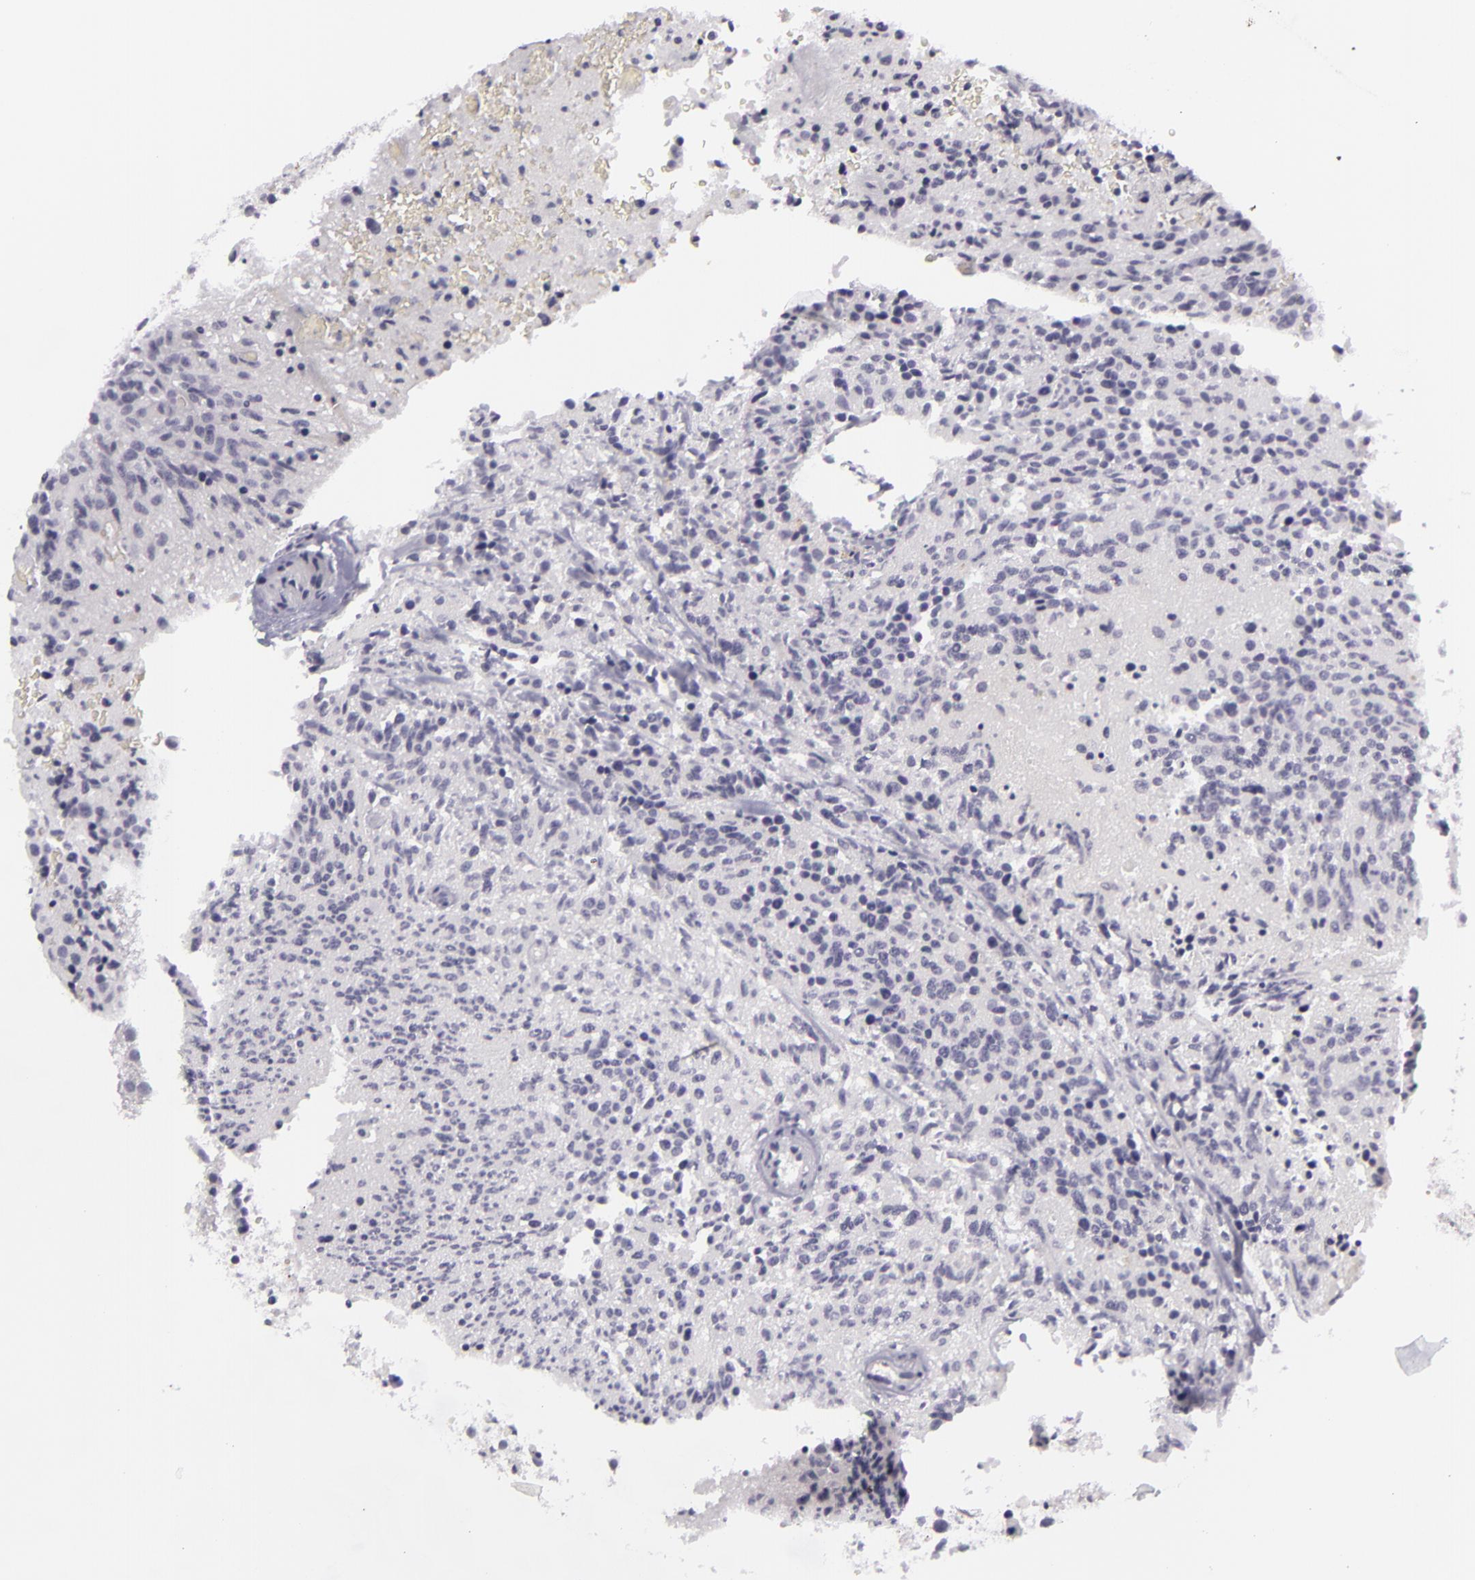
{"staining": {"intensity": "negative", "quantity": "none", "location": "none"}, "tissue": "glioma", "cell_type": "Tumor cells", "image_type": "cancer", "snomed": [{"axis": "morphology", "description": "Glioma, malignant, High grade"}, {"axis": "topography", "description": "Brain"}], "caption": "A high-resolution photomicrograph shows IHC staining of glioma, which displays no significant positivity in tumor cells.", "gene": "KCNAB2", "patient": {"sex": "male", "age": 36}}